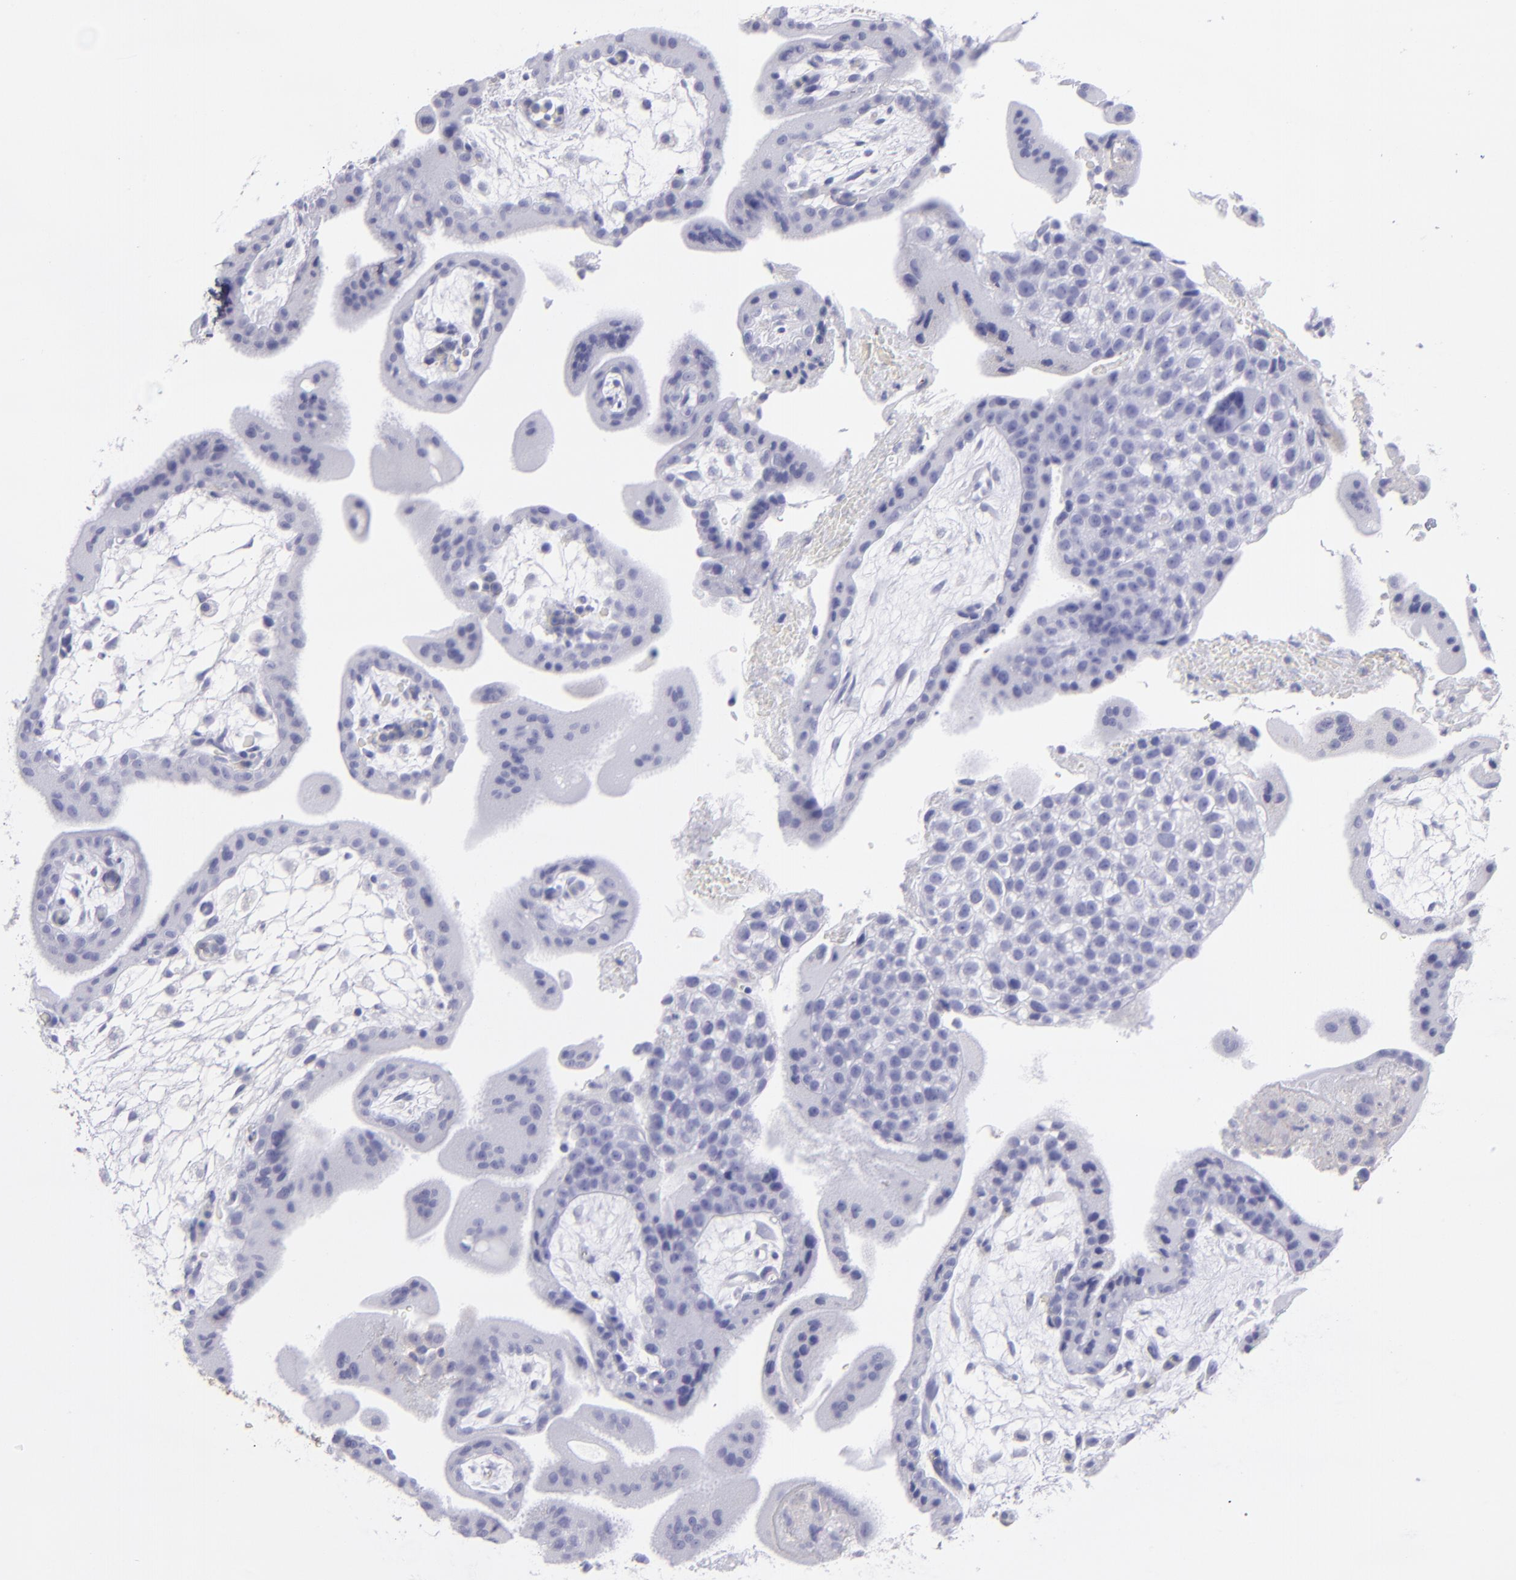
{"staining": {"intensity": "moderate", "quantity": "<25%", "location": "cytoplasmic/membranous"}, "tissue": "placenta", "cell_type": "Decidual cells", "image_type": "normal", "snomed": [{"axis": "morphology", "description": "Normal tissue, NOS"}, {"axis": "topography", "description": "Placenta"}], "caption": "IHC staining of normal placenta, which exhibits low levels of moderate cytoplasmic/membranous positivity in about <25% of decidual cells indicating moderate cytoplasmic/membranous protein positivity. The staining was performed using DAB (3,3'-diaminobenzidine) (brown) for protein detection and nuclei were counterstained in hematoxylin (blue).", "gene": "CD82", "patient": {"sex": "female", "age": 35}}